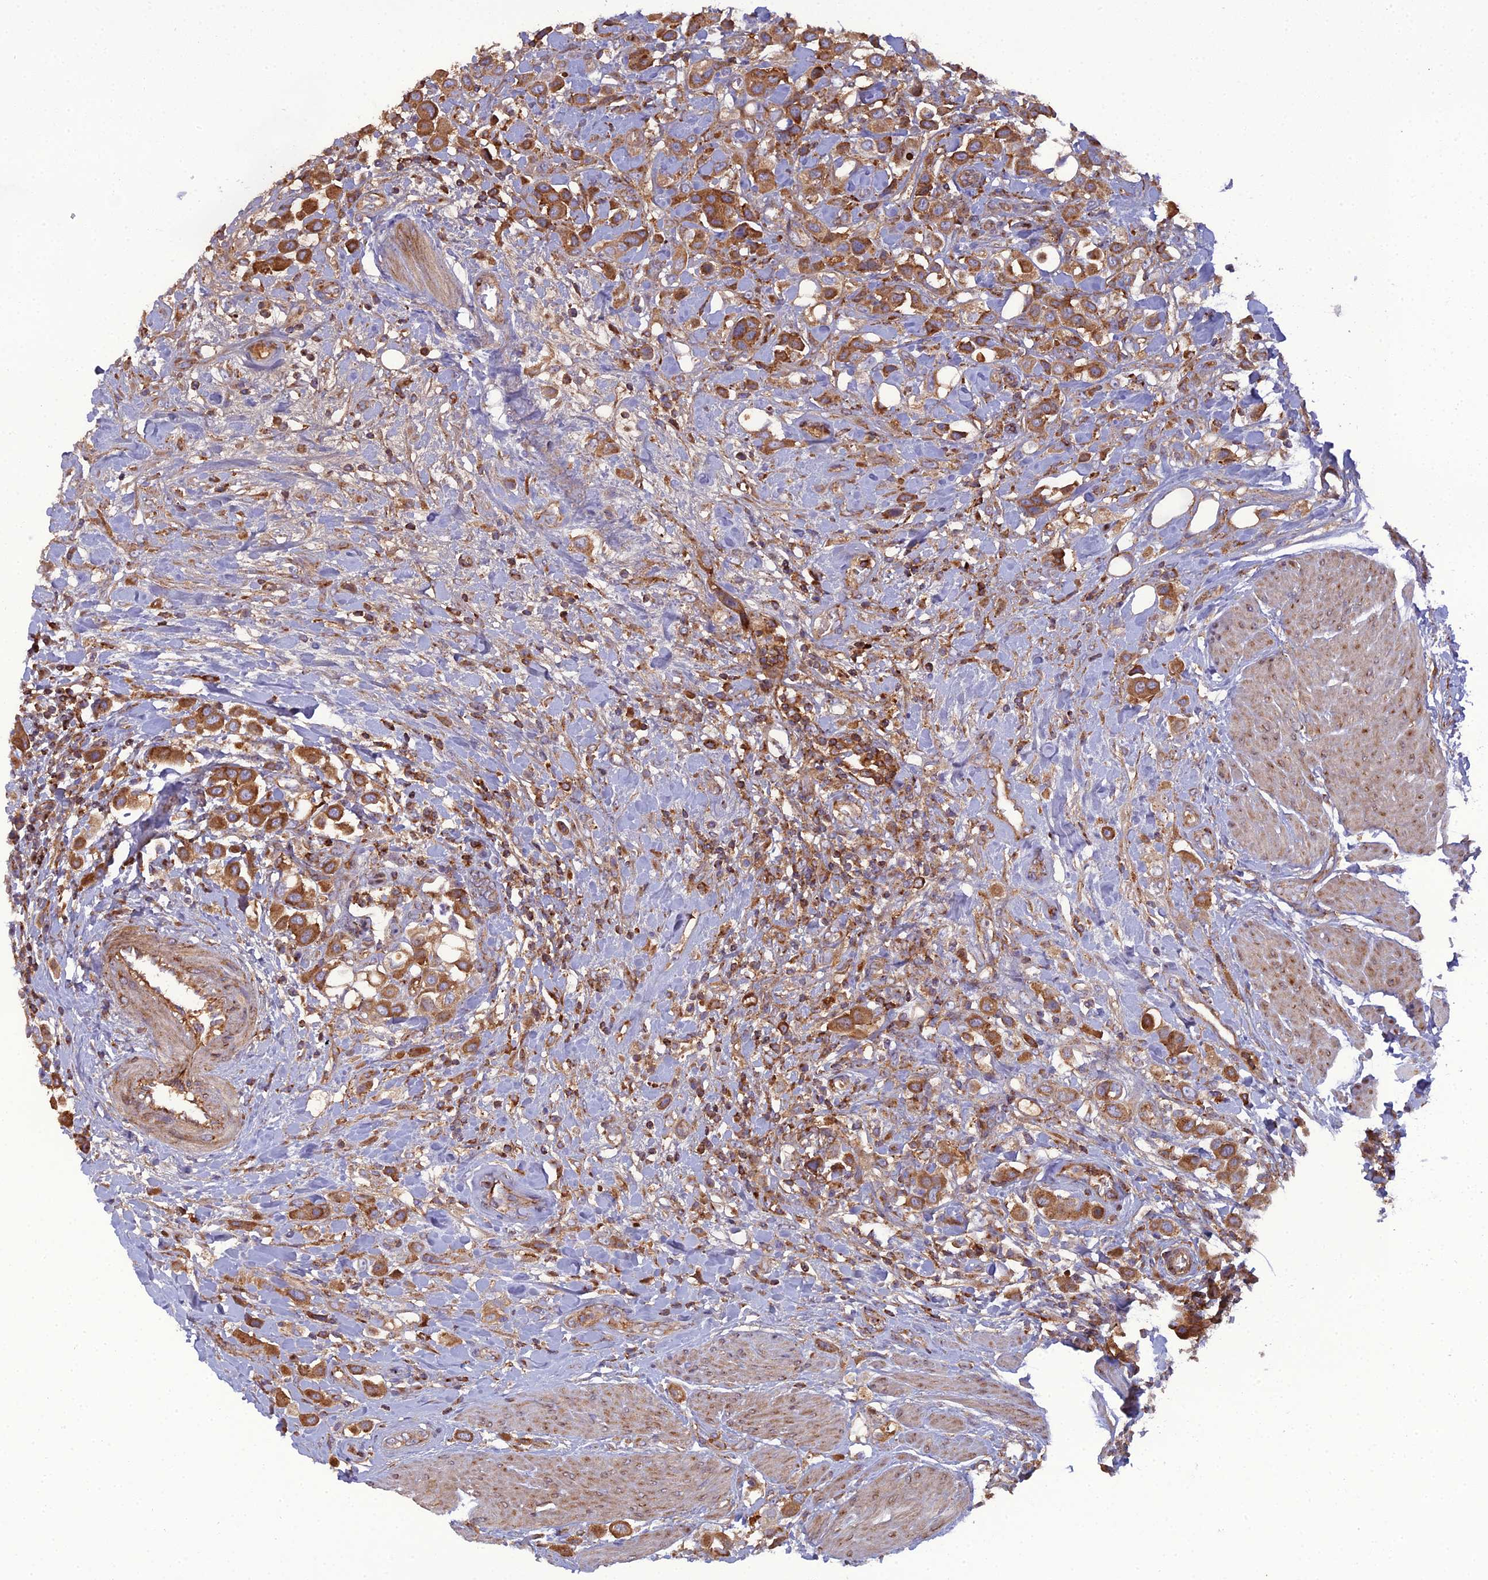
{"staining": {"intensity": "strong", "quantity": ">75%", "location": "cytoplasmic/membranous"}, "tissue": "urothelial cancer", "cell_type": "Tumor cells", "image_type": "cancer", "snomed": [{"axis": "morphology", "description": "Urothelial carcinoma, High grade"}, {"axis": "topography", "description": "Urinary bladder"}], "caption": "An immunohistochemistry (IHC) photomicrograph of neoplastic tissue is shown. Protein staining in brown shows strong cytoplasmic/membranous positivity in urothelial cancer within tumor cells. (IHC, brightfield microscopy, high magnification).", "gene": "LNPEP", "patient": {"sex": "male", "age": 50}}